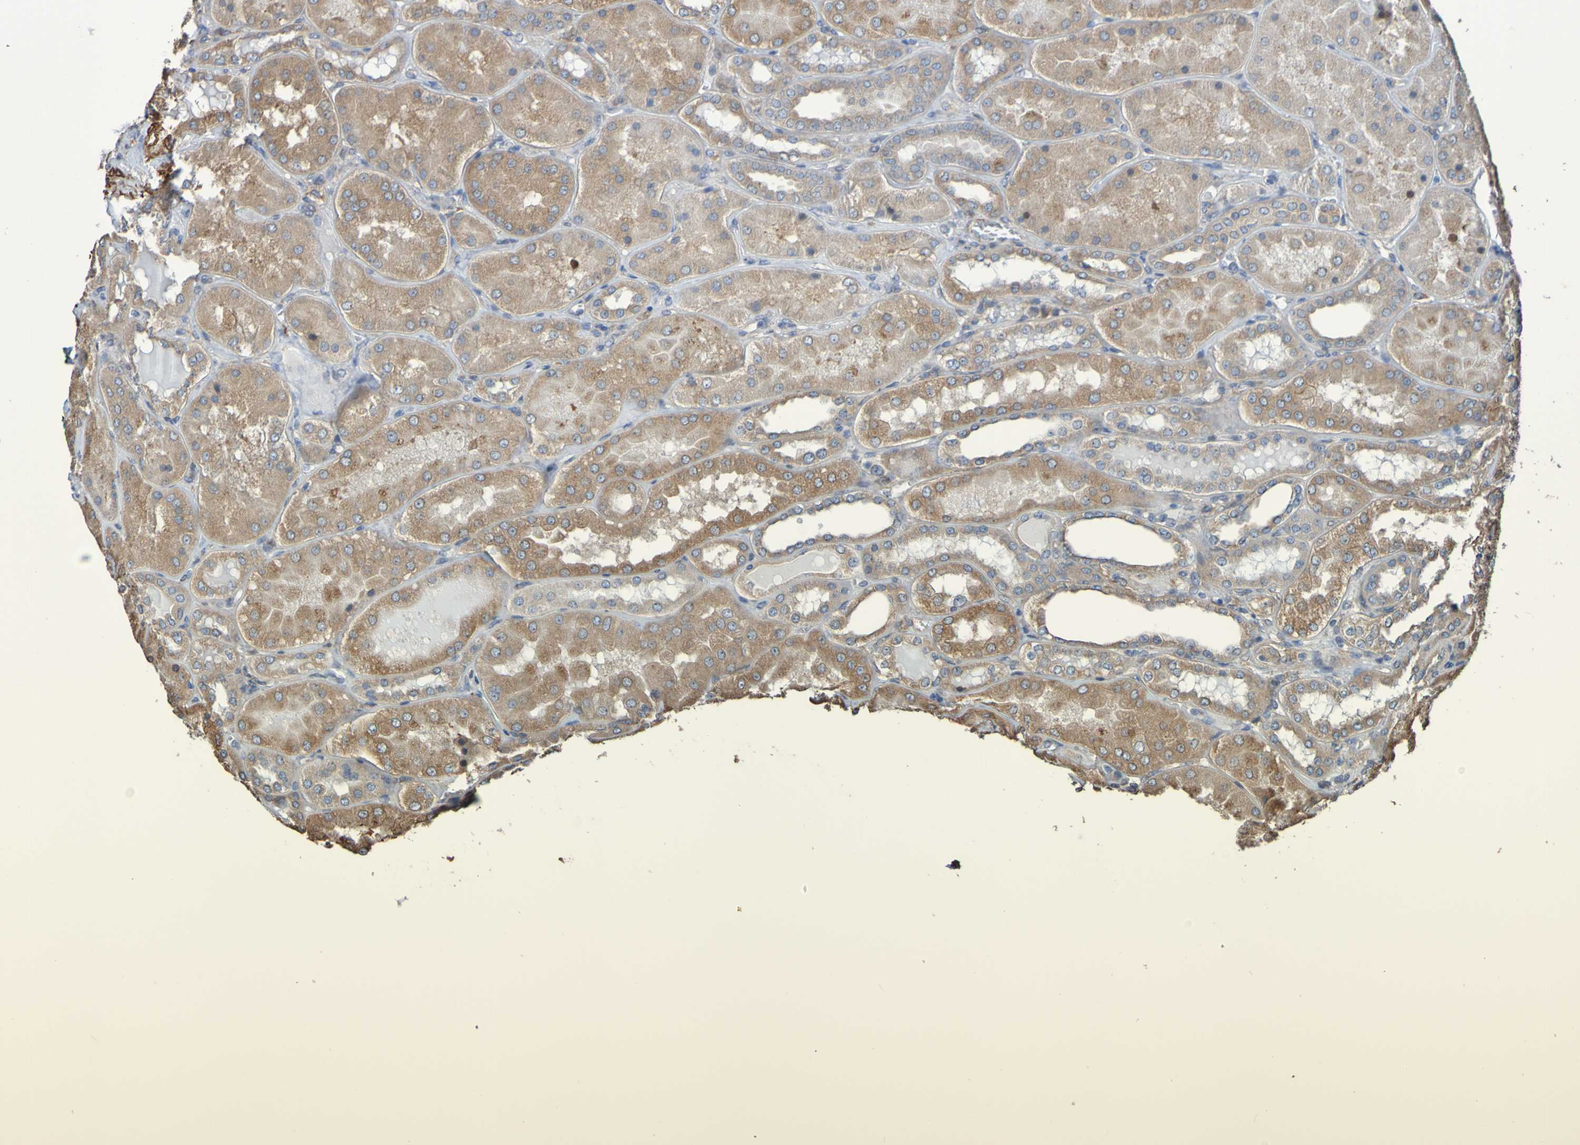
{"staining": {"intensity": "weak", "quantity": ">75%", "location": "cytoplasmic/membranous"}, "tissue": "kidney", "cell_type": "Cells in glomeruli", "image_type": "normal", "snomed": [{"axis": "morphology", "description": "Normal tissue, NOS"}, {"axis": "topography", "description": "Kidney"}], "caption": "An immunohistochemistry (IHC) photomicrograph of normal tissue is shown. Protein staining in brown highlights weak cytoplasmic/membranous positivity in kidney within cells in glomeruli. (Brightfield microscopy of DAB IHC at high magnification).", "gene": "RAB11A", "patient": {"sex": "female", "age": 56}}